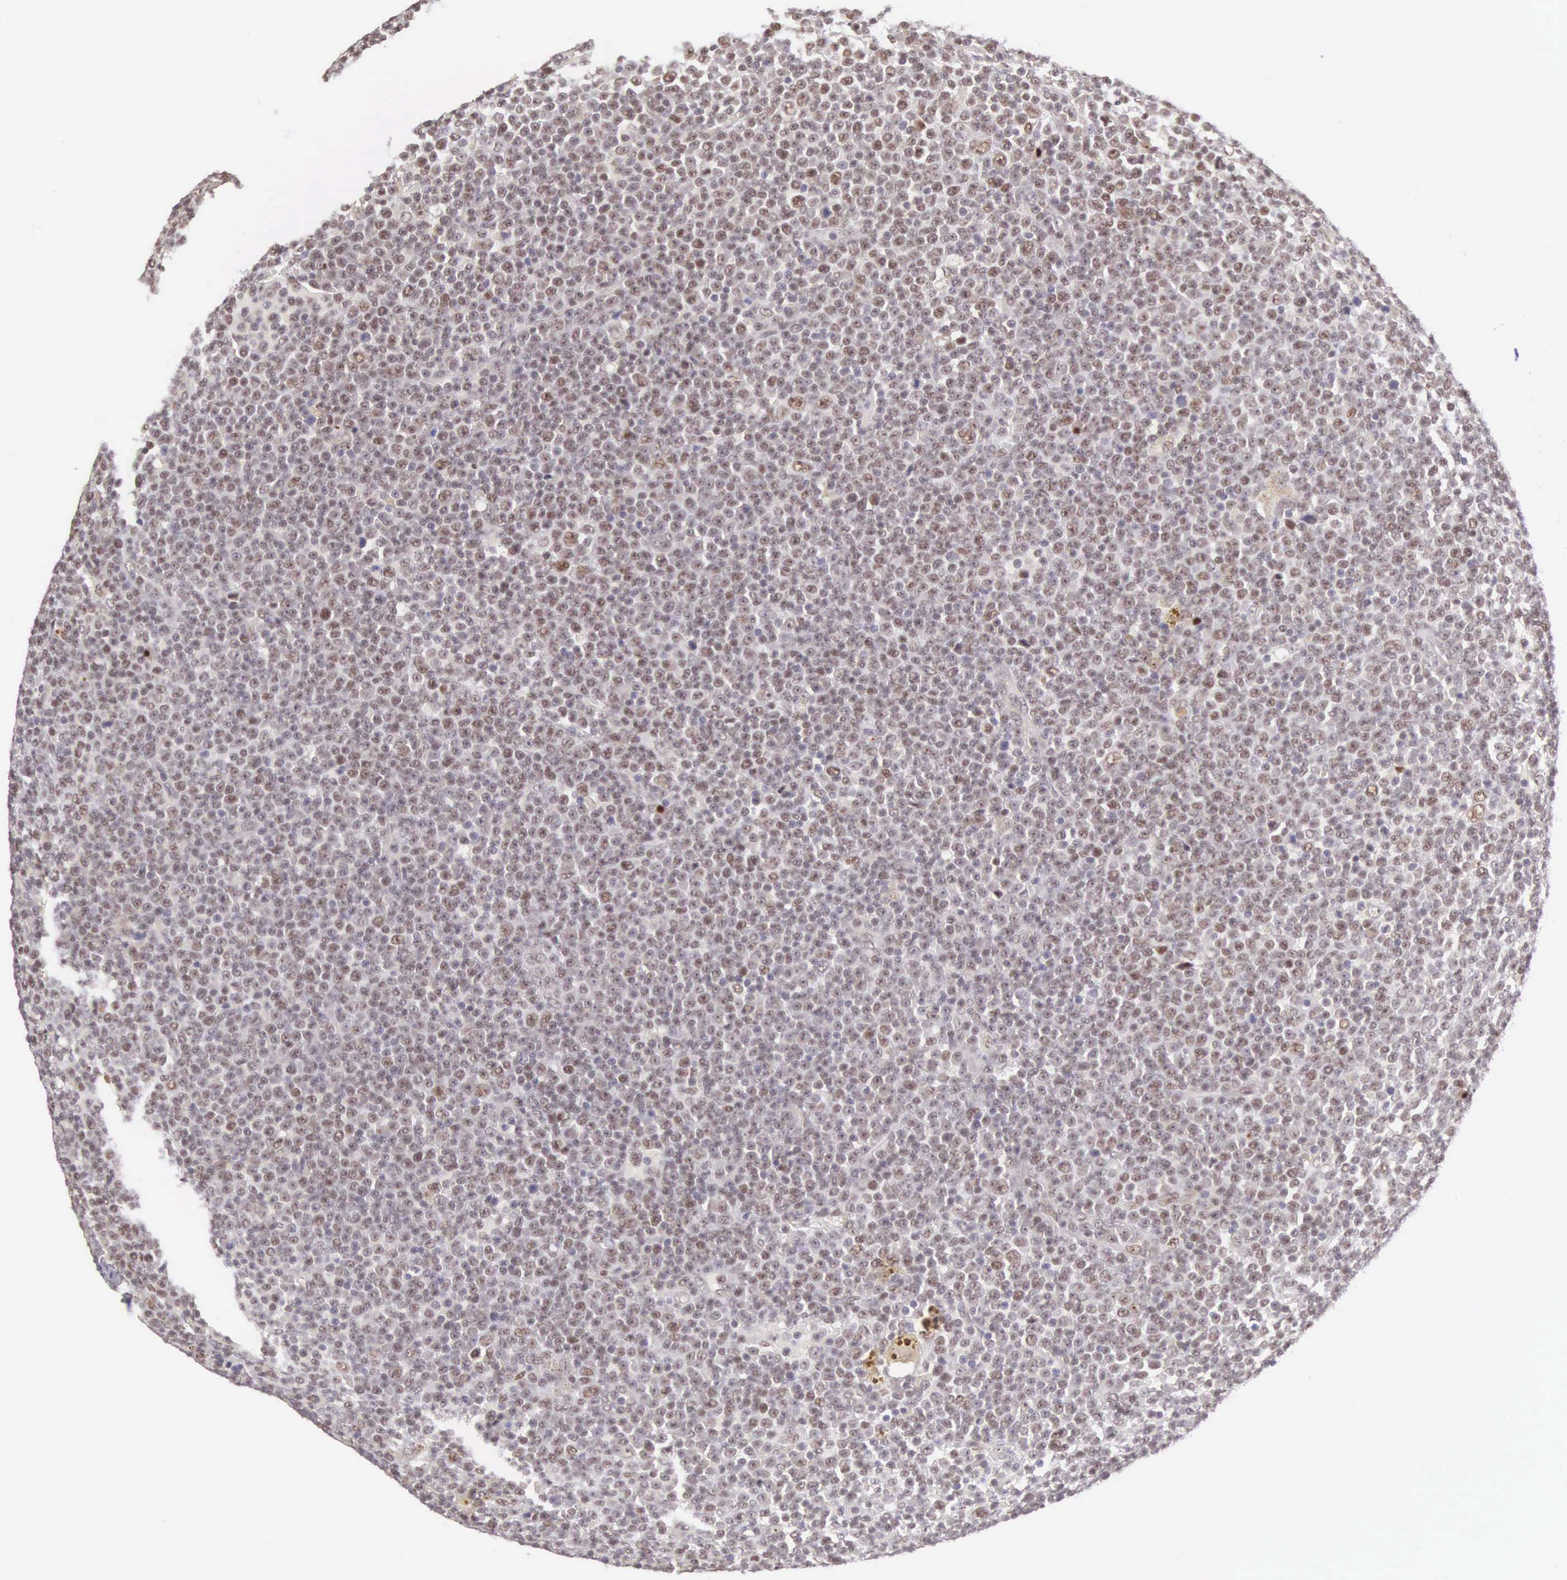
{"staining": {"intensity": "moderate", "quantity": ">75%", "location": "nuclear"}, "tissue": "lymphoma", "cell_type": "Tumor cells", "image_type": "cancer", "snomed": [{"axis": "morphology", "description": "Malignant lymphoma, non-Hodgkin's type, Low grade"}, {"axis": "topography", "description": "Lymph node"}], "caption": "A brown stain shows moderate nuclear expression of a protein in human lymphoma tumor cells.", "gene": "CCDC117", "patient": {"sex": "male", "age": 50}}